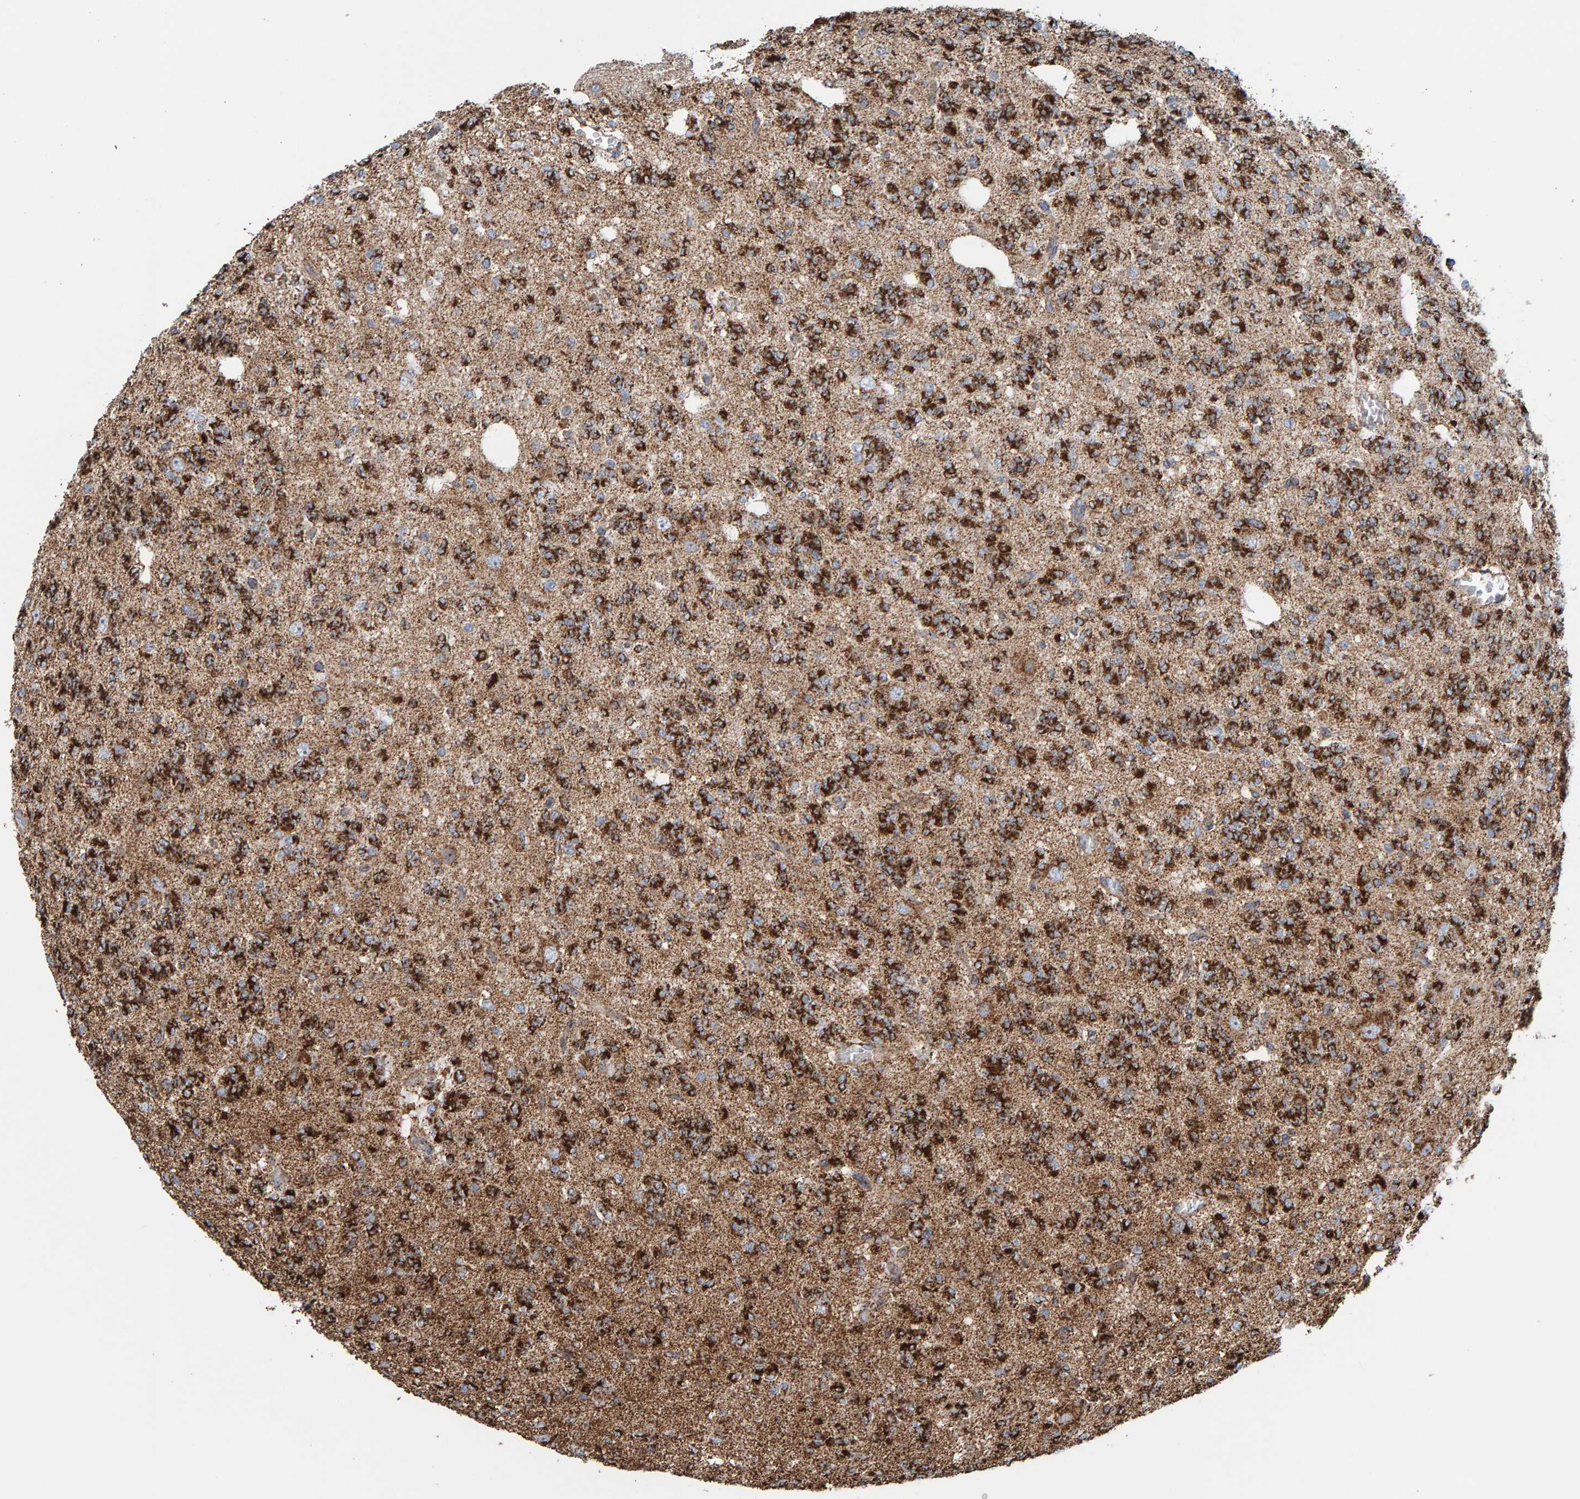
{"staining": {"intensity": "strong", "quantity": "25%-75%", "location": "cytoplasmic/membranous"}, "tissue": "glioma", "cell_type": "Tumor cells", "image_type": "cancer", "snomed": [{"axis": "morphology", "description": "Glioma, malignant, Low grade"}, {"axis": "topography", "description": "Brain"}], "caption": "The photomicrograph exhibits staining of glioma, revealing strong cytoplasmic/membranous protein positivity (brown color) within tumor cells.", "gene": "MRPL45", "patient": {"sex": "male", "age": 38}}